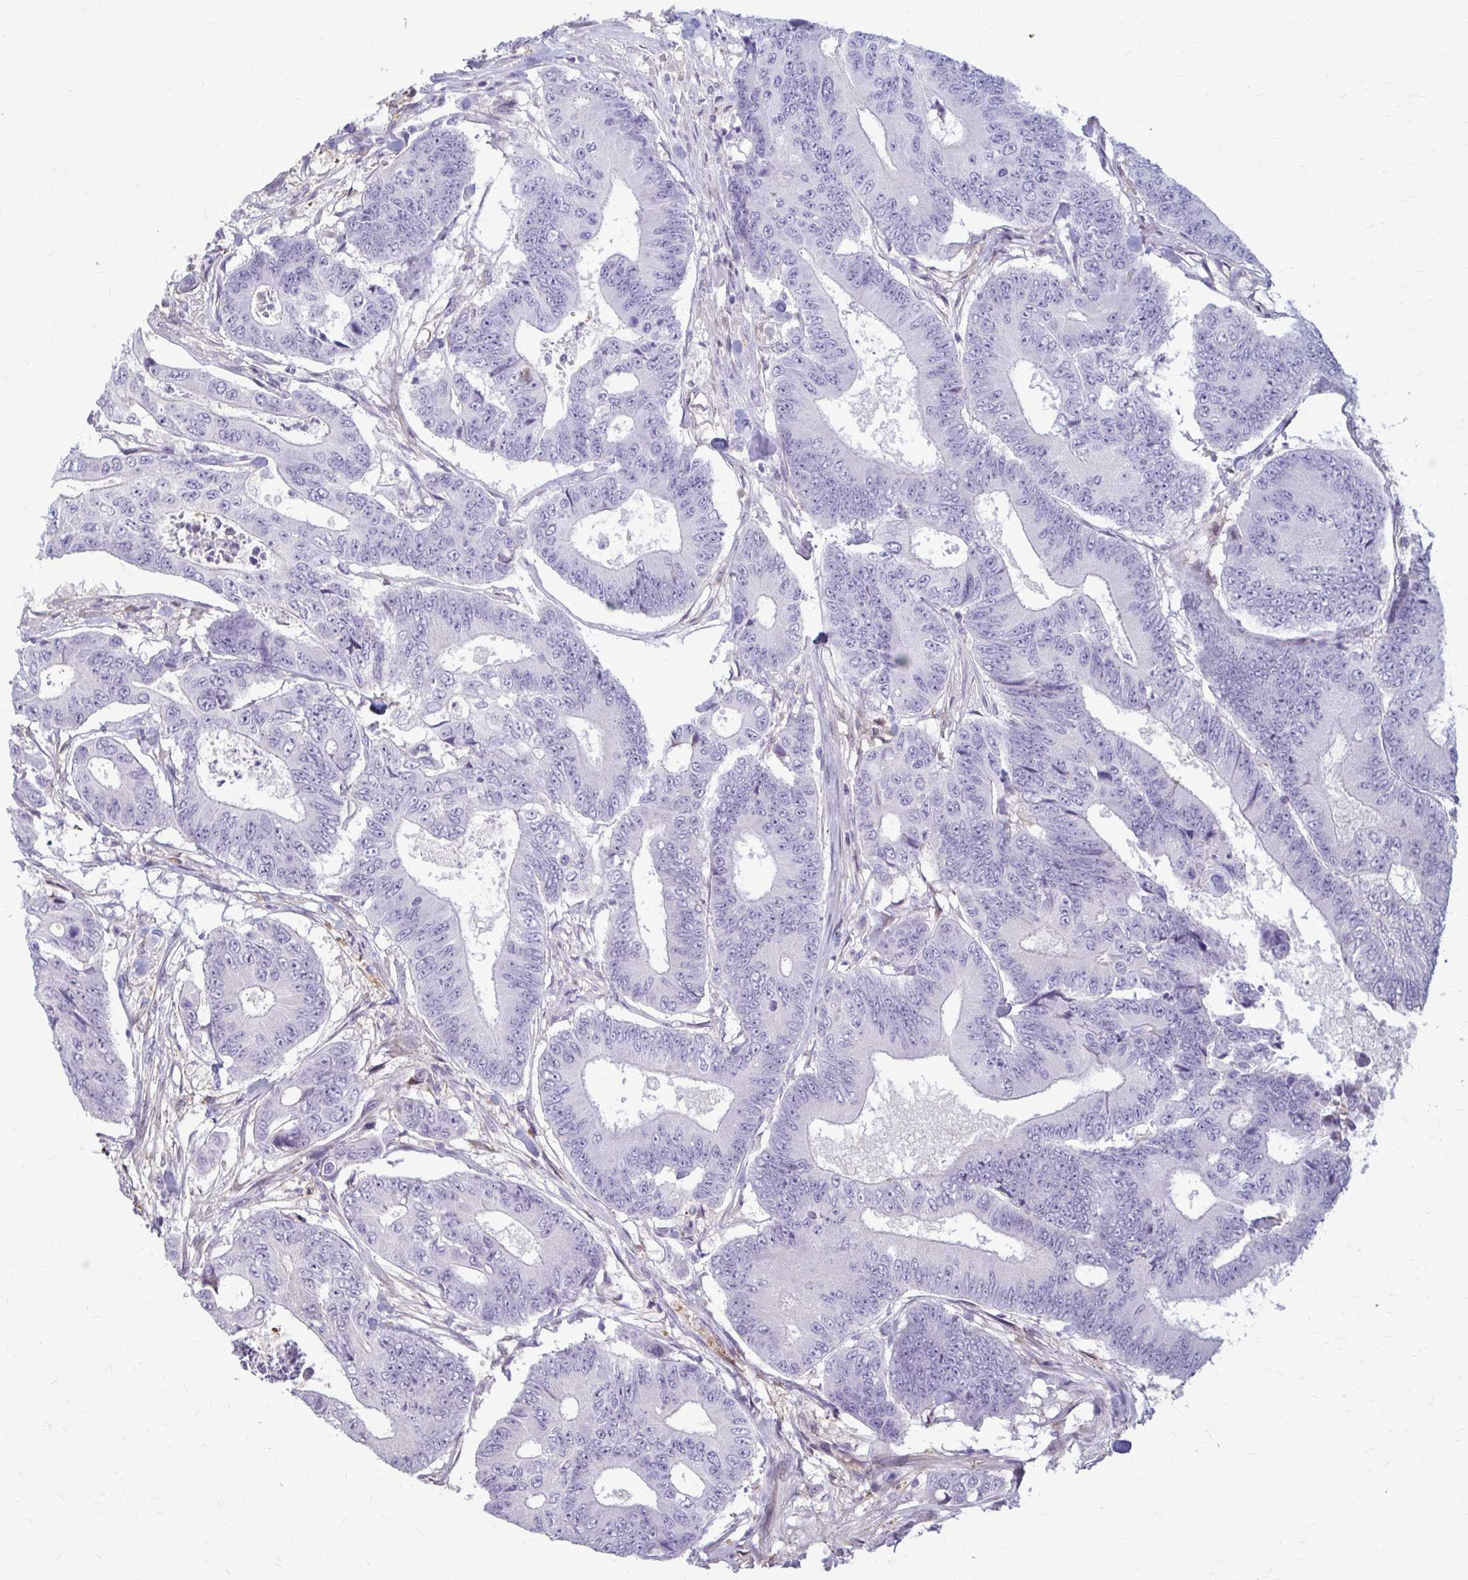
{"staining": {"intensity": "negative", "quantity": "none", "location": "none"}, "tissue": "colorectal cancer", "cell_type": "Tumor cells", "image_type": "cancer", "snomed": [{"axis": "morphology", "description": "Adenocarcinoma, NOS"}, {"axis": "topography", "description": "Colon"}], "caption": "IHC image of human colorectal cancer stained for a protein (brown), which reveals no expression in tumor cells.", "gene": "ZNF34", "patient": {"sex": "female", "age": 48}}